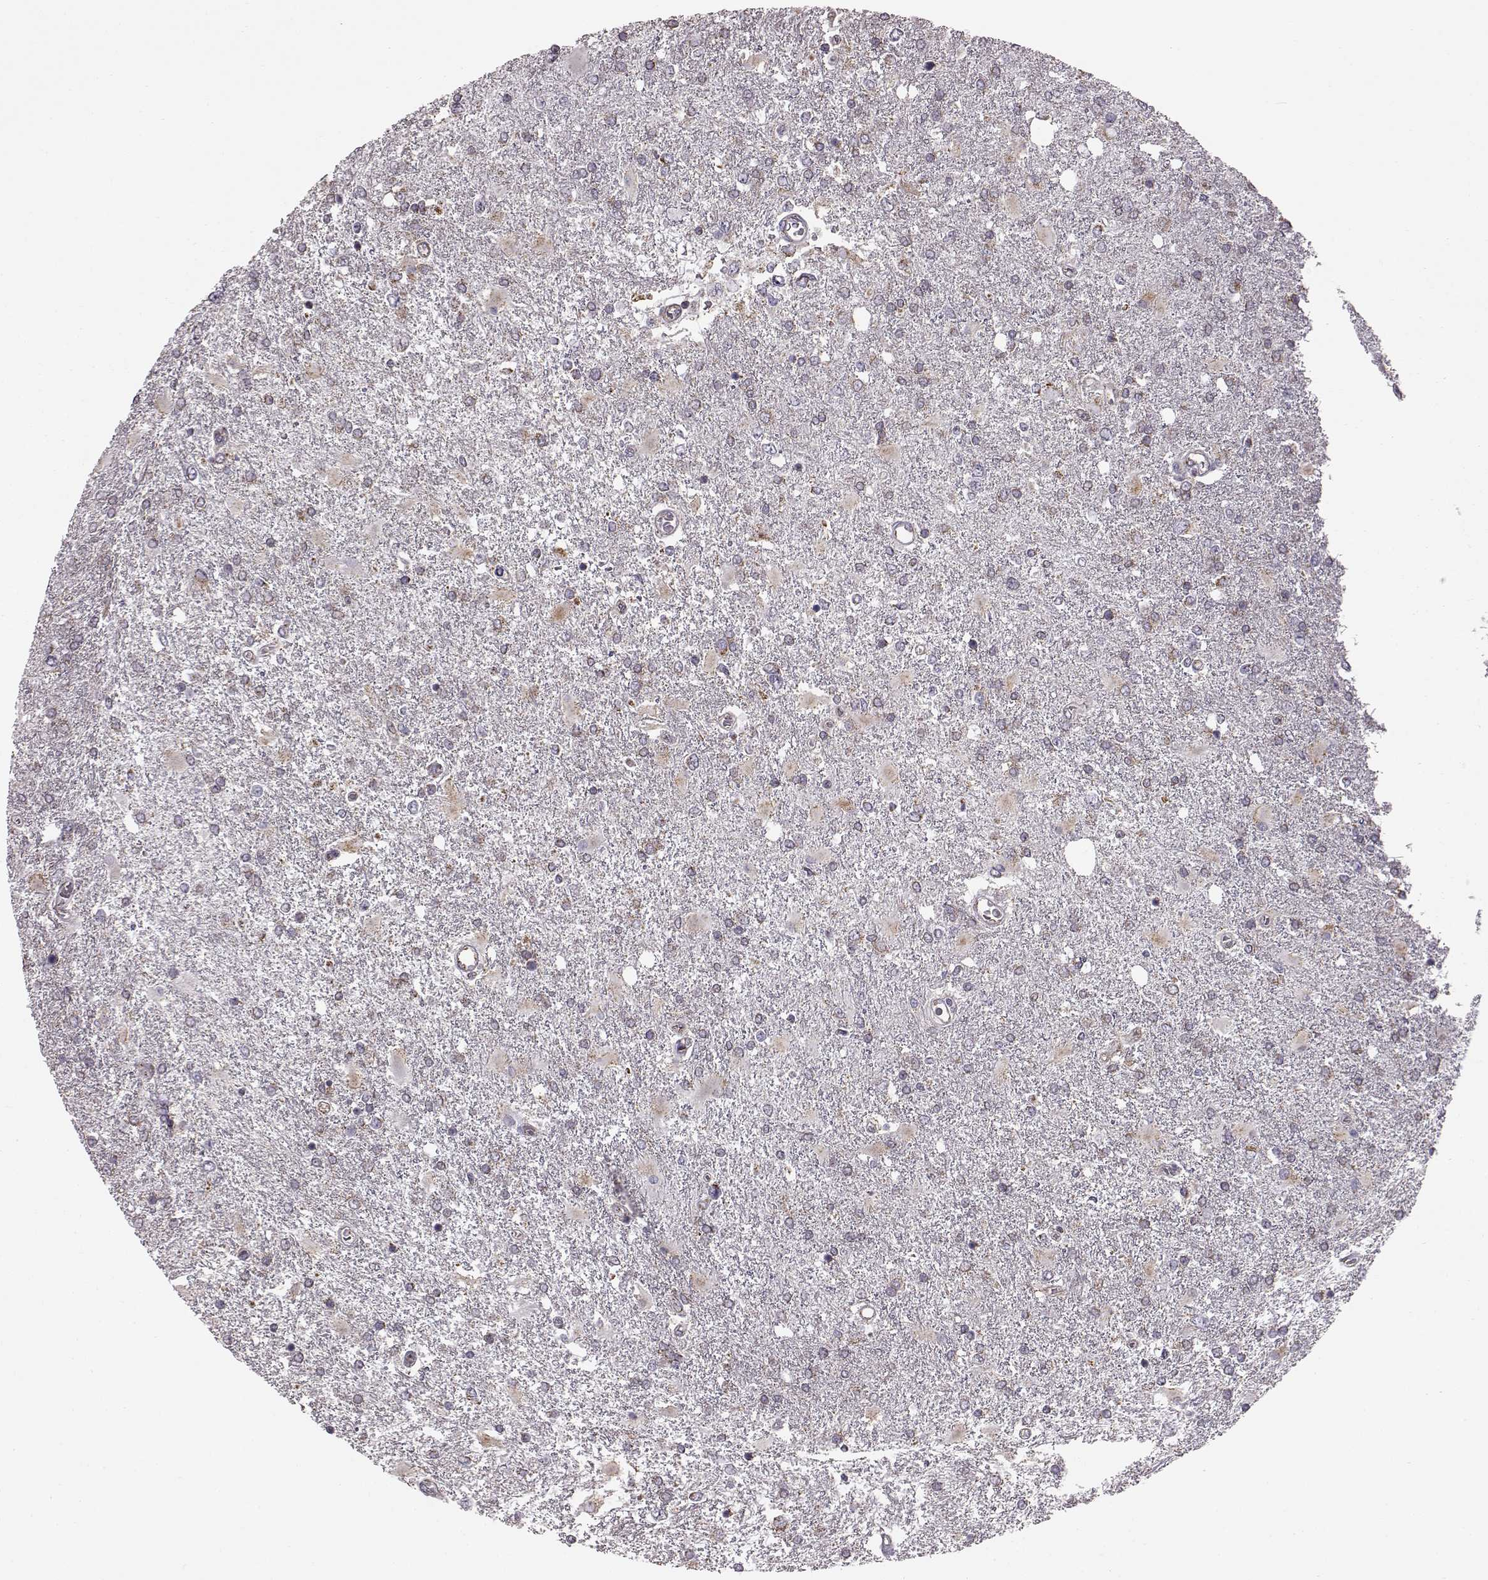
{"staining": {"intensity": "negative", "quantity": "none", "location": "none"}, "tissue": "glioma", "cell_type": "Tumor cells", "image_type": "cancer", "snomed": [{"axis": "morphology", "description": "Glioma, malignant, High grade"}, {"axis": "topography", "description": "Cerebral cortex"}], "caption": "There is no significant positivity in tumor cells of glioma.", "gene": "FAM8A1", "patient": {"sex": "male", "age": 79}}